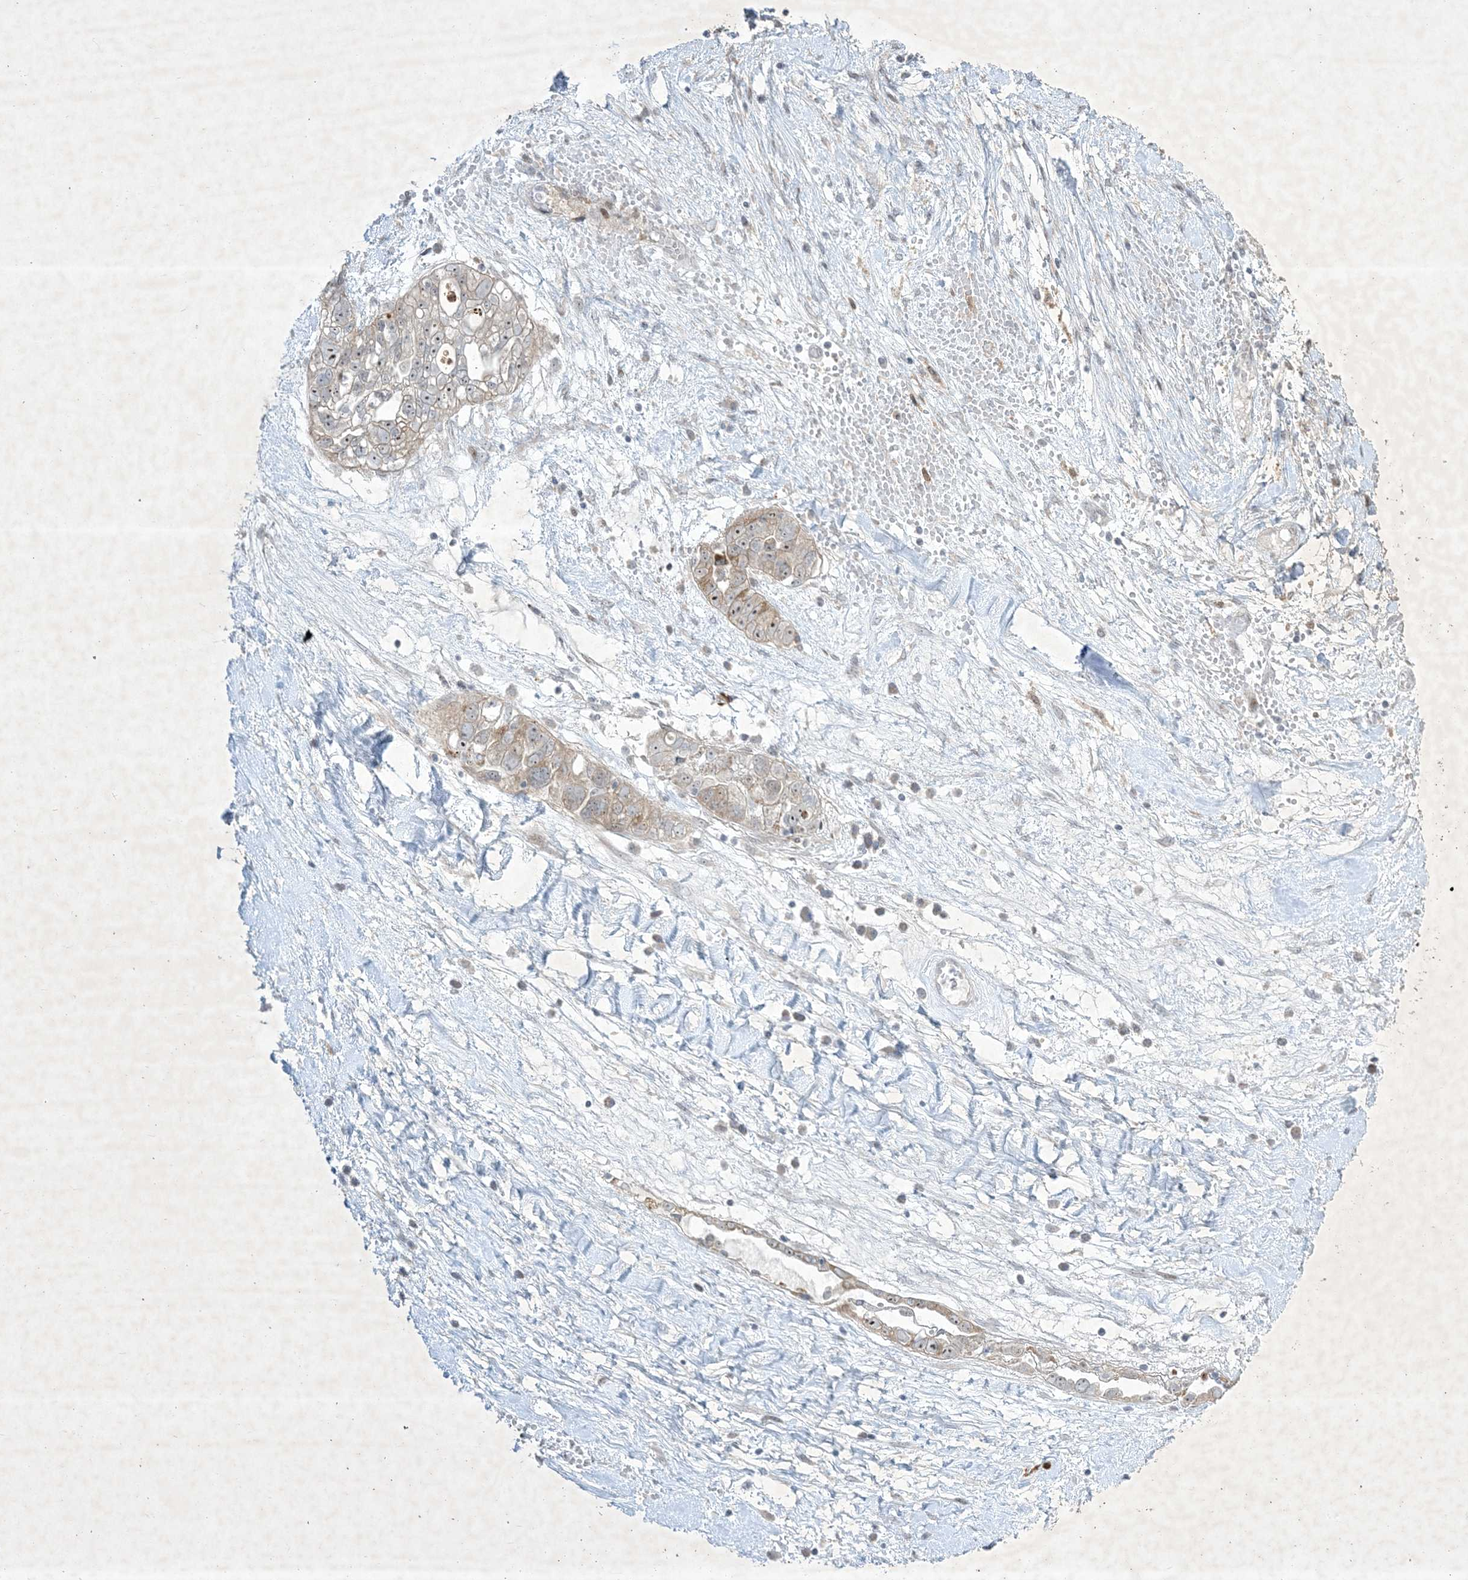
{"staining": {"intensity": "weak", "quantity": "<25%", "location": "cytoplasmic/membranous"}, "tissue": "ovarian cancer", "cell_type": "Tumor cells", "image_type": "cancer", "snomed": [{"axis": "morphology", "description": "Carcinoma, NOS"}, {"axis": "morphology", "description": "Cystadenocarcinoma, serous, NOS"}, {"axis": "topography", "description": "Ovary"}], "caption": "An immunohistochemistry photomicrograph of ovarian serous cystadenocarcinoma is shown. There is no staining in tumor cells of ovarian serous cystadenocarcinoma.", "gene": "SOGA3", "patient": {"sex": "female", "age": 69}}